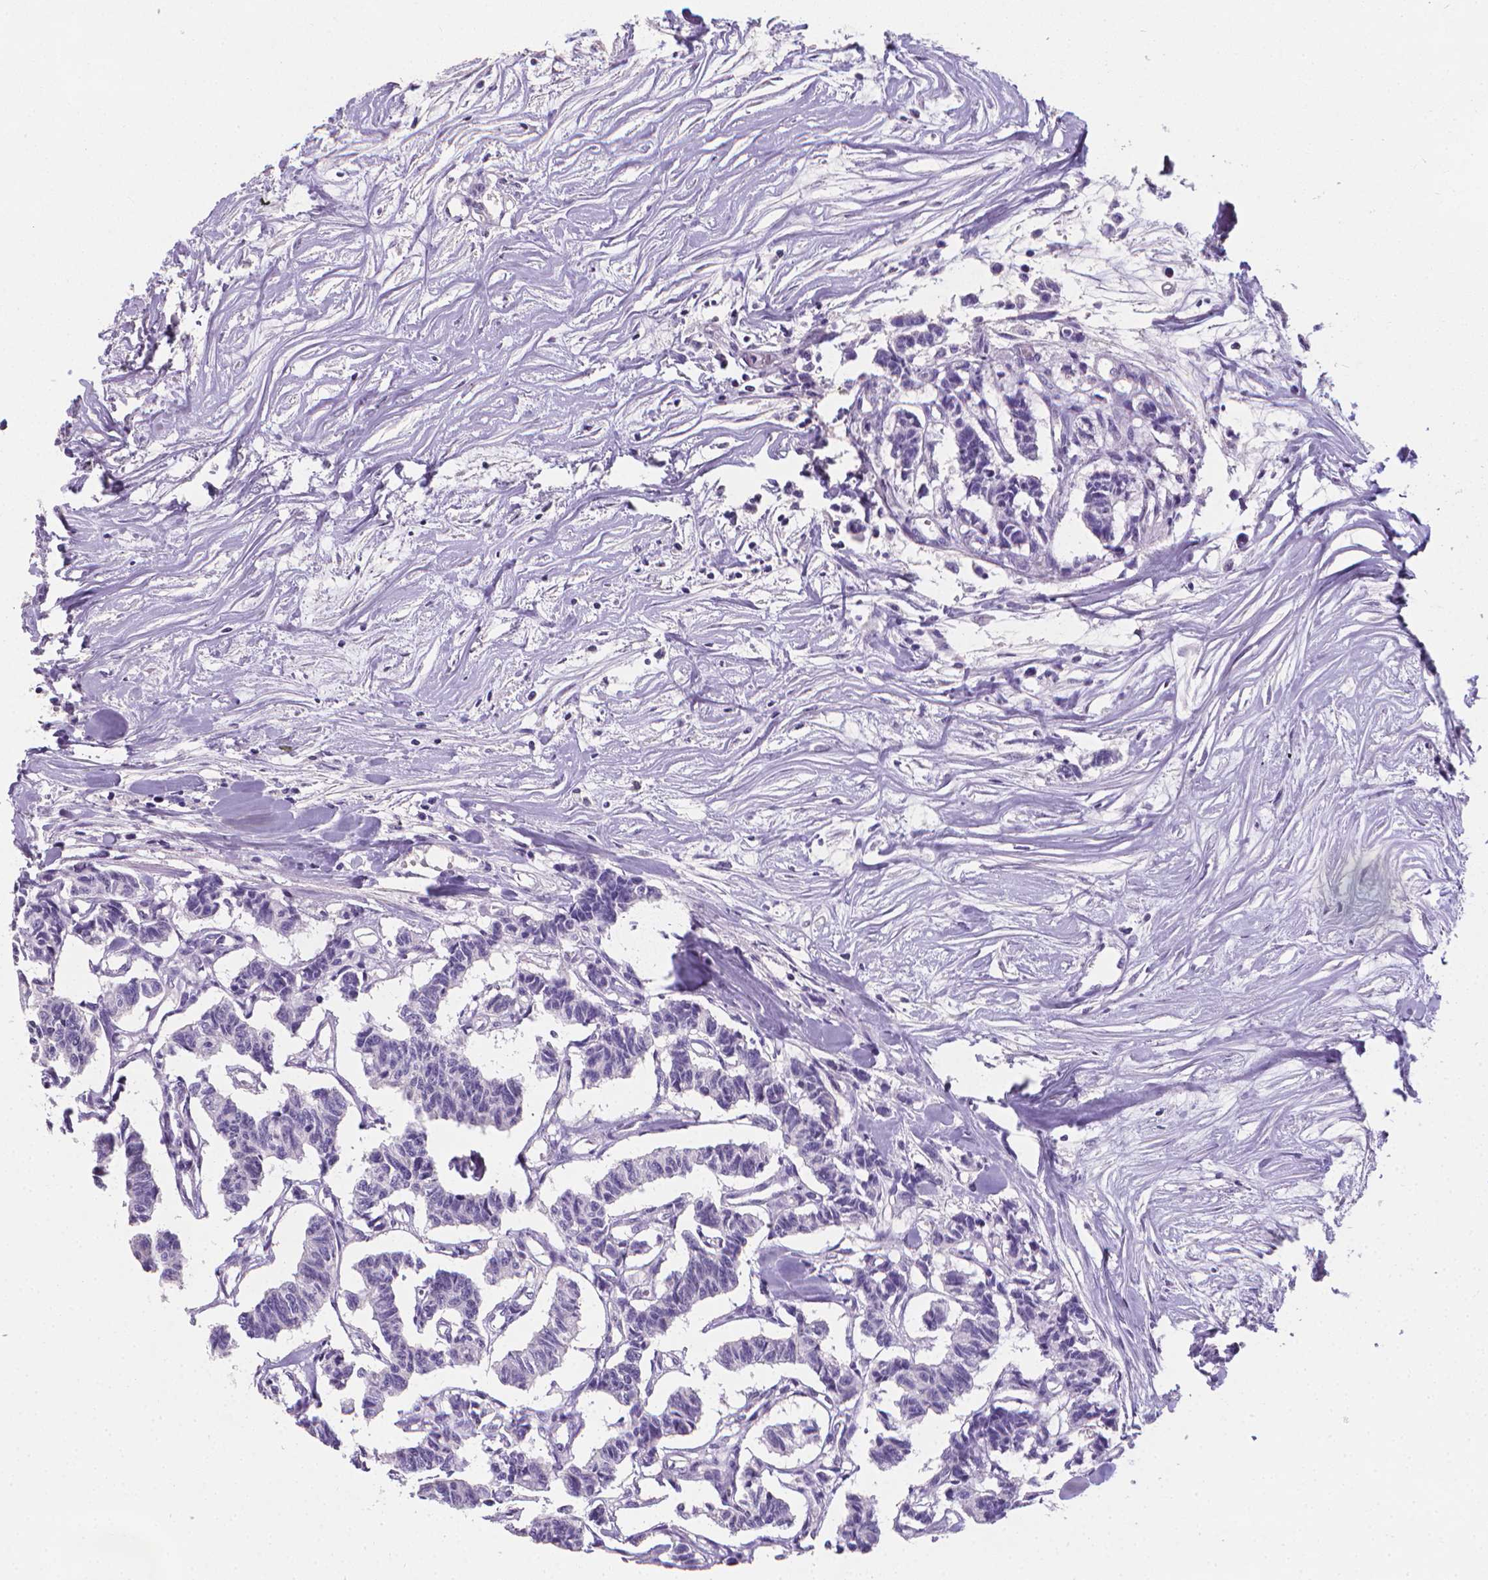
{"staining": {"intensity": "negative", "quantity": "none", "location": "none"}, "tissue": "carcinoid", "cell_type": "Tumor cells", "image_type": "cancer", "snomed": [{"axis": "morphology", "description": "Carcinoid, malignant, NOS"}, {"axis": "topography", "description": "Kidney"}], "caption": "Immunohistochemistry (IHC) micrograph of carcinoid stained for a protein (brown), which displays no positivity in tumor cells.", "gene": "XPNPEP2", "patient": {"sex": "female", "age": 41}}